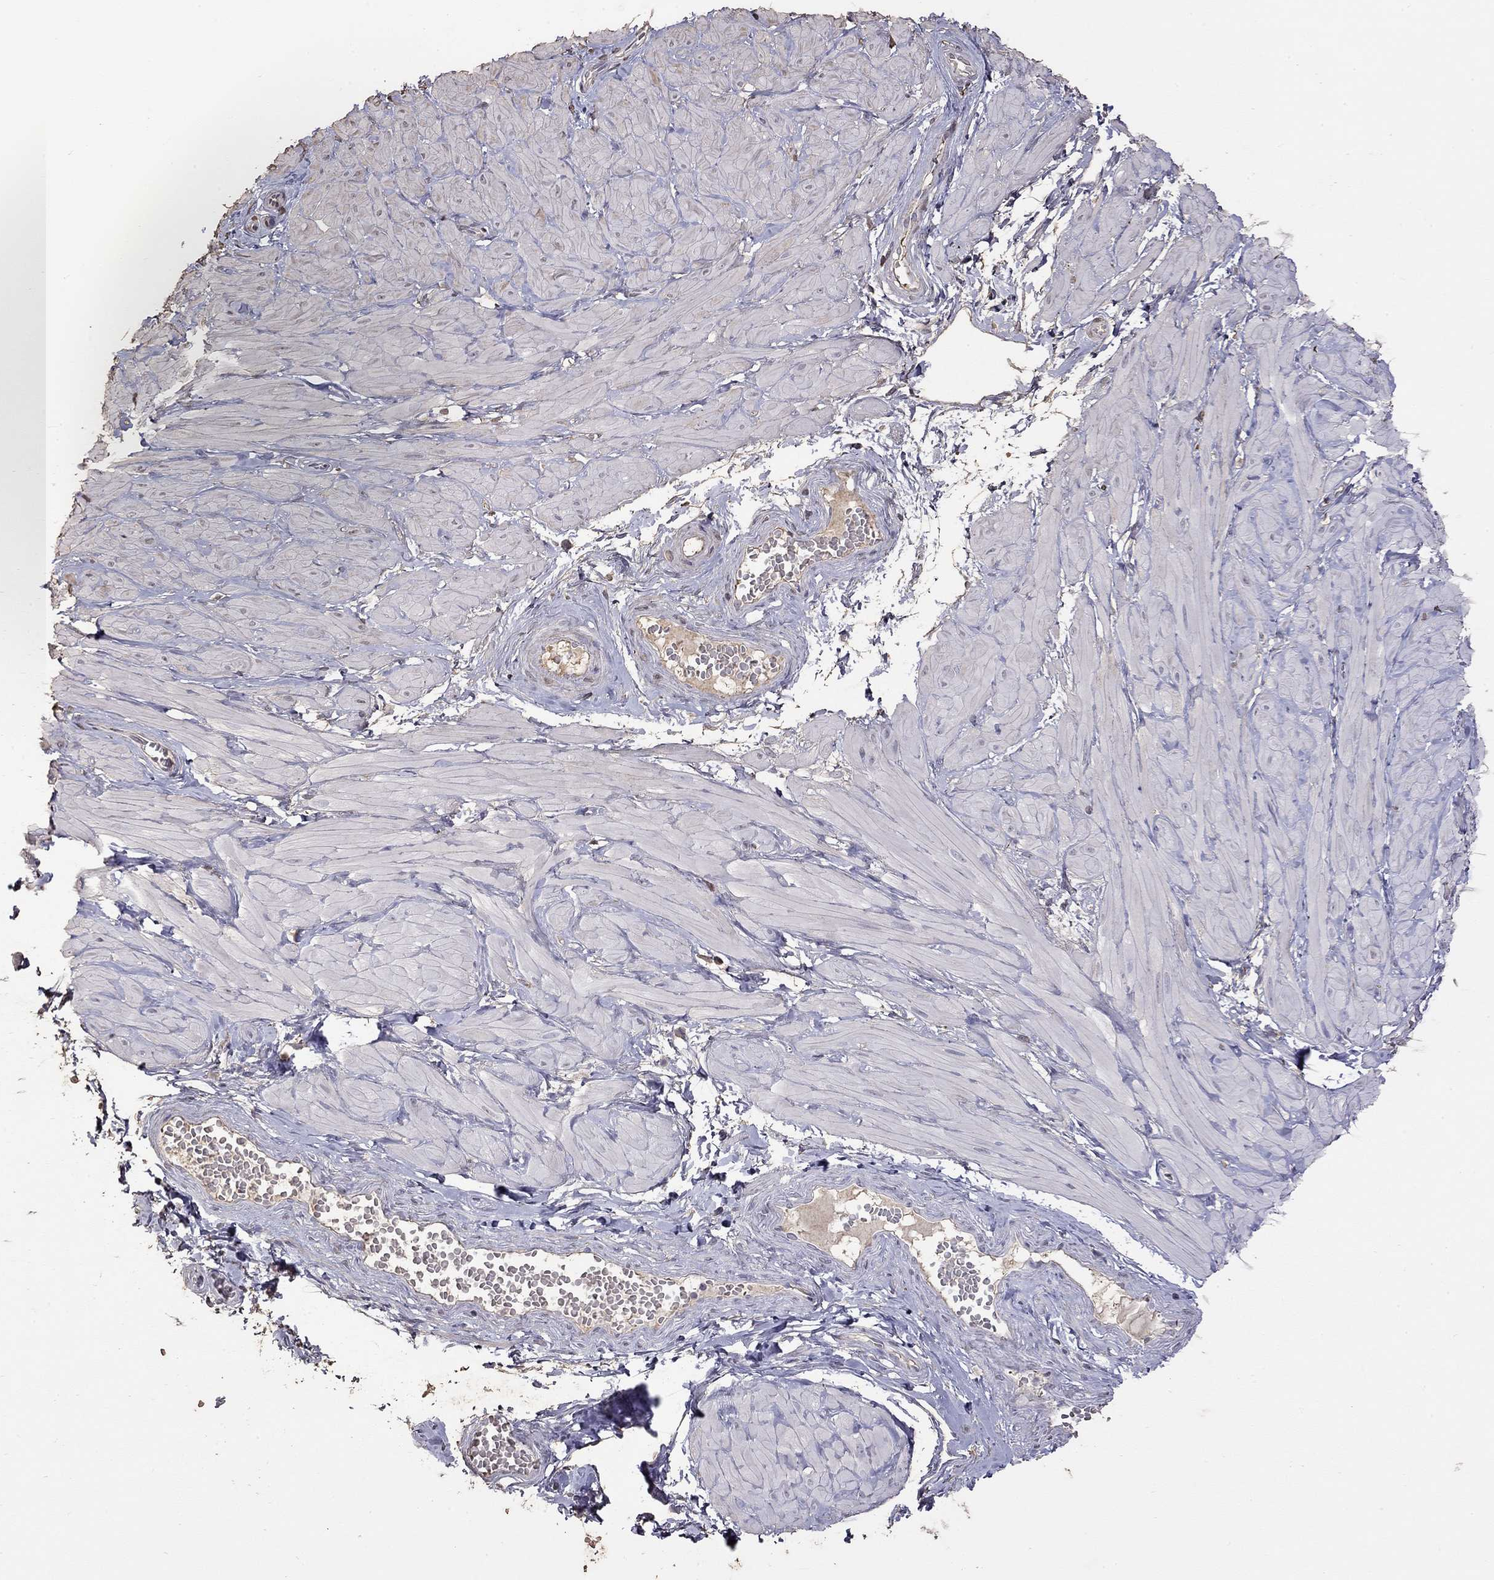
{"staining": {"intensity": "negative", "quantity": "none", "location": "none"}, "tissue": "adipose tissue", "cell_type": "Adipocytes", "image_type": "normal", "snomed": [{"axis": "morphology", "description": "Normal tissue, NOS"}, {"axis": "topography", "description": "Smooth muscle"}, {"axis": "topography", "description": "Peripheral nerve tissue"}], "caption": "DAB immunohistochemical staining of benign human adipose tissue shows no significant expression in adipocytes. (Stains: DAB (3,3'-diaminobenzidine) immunohistochemistry (IHC) with hematoxylin counter stain, Microscopy: brightfield microscopy at high magnification).", "gene": "SUN3", "patient": {"sex": "male", "age": 22}}